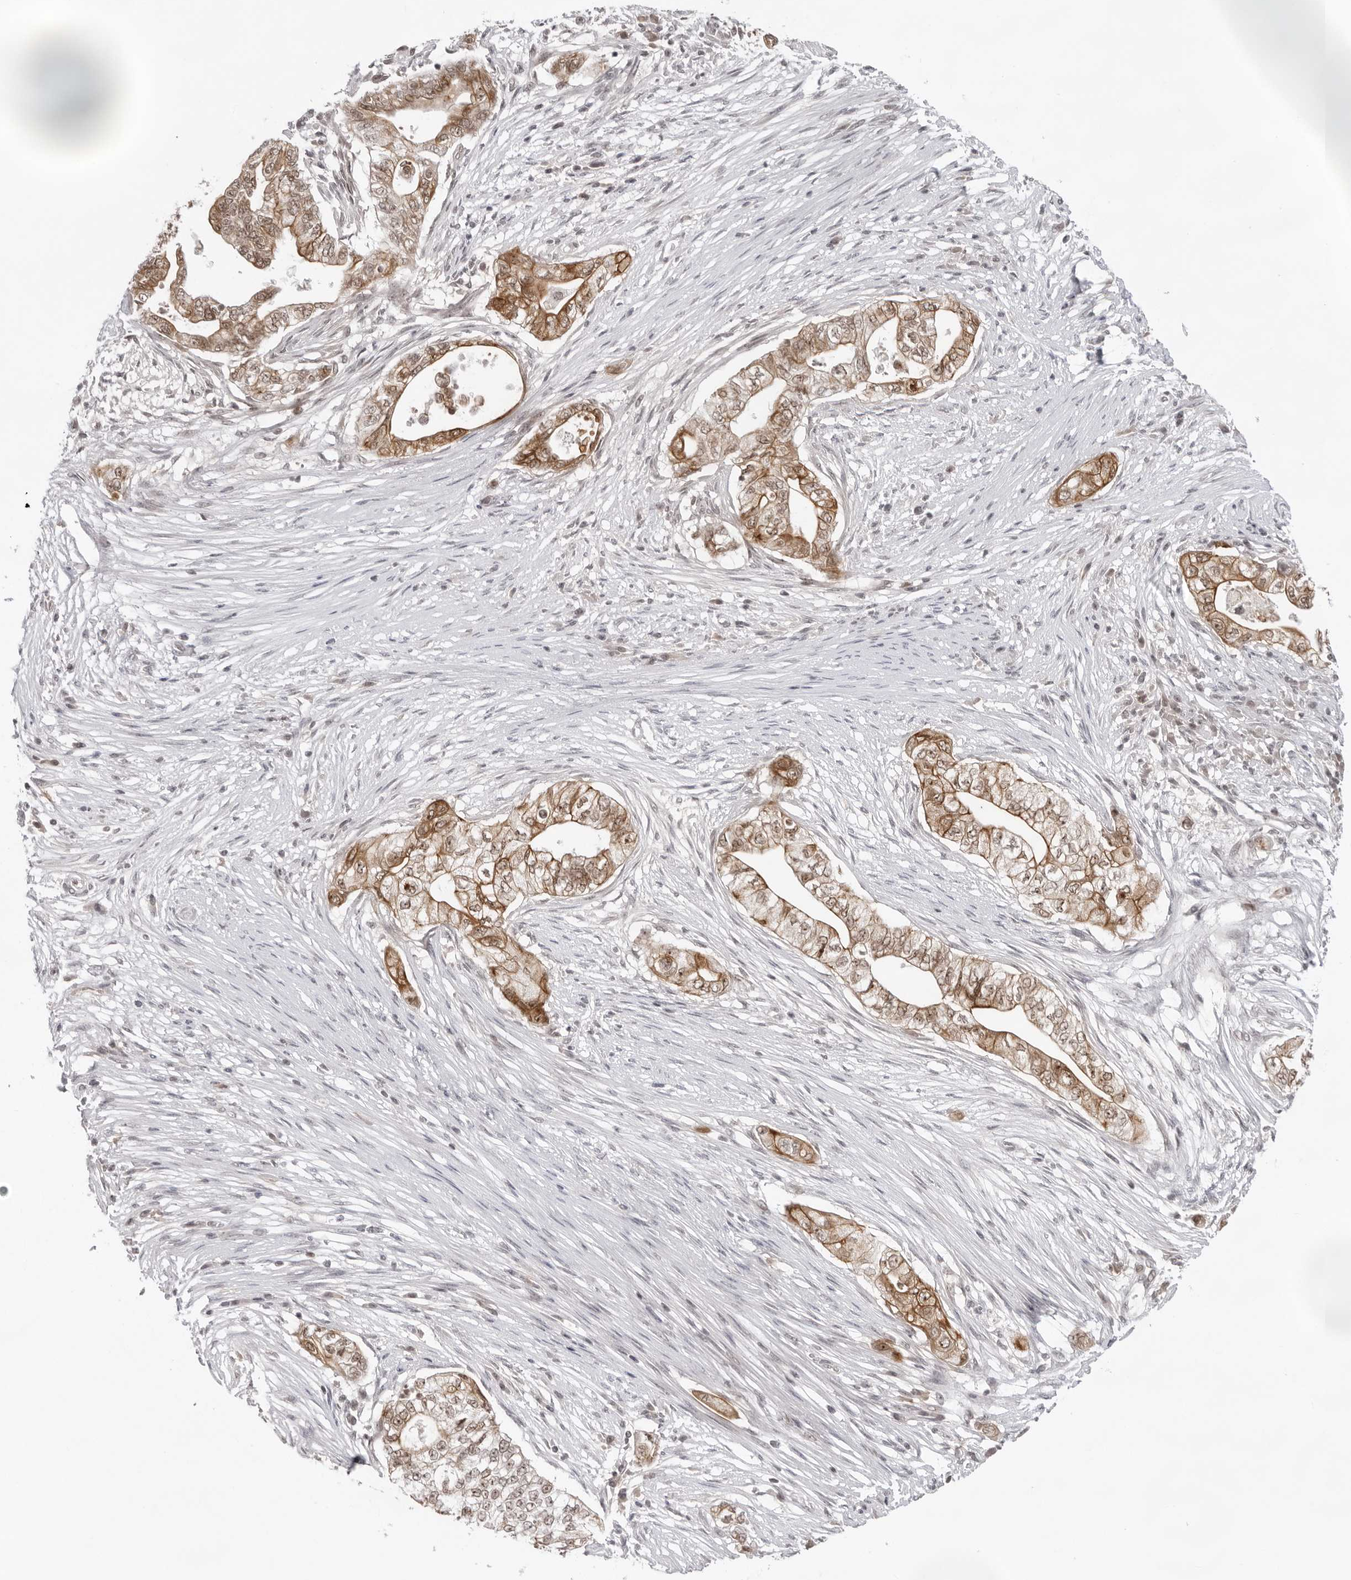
{"staining": {"intensity": "moderate", "quantity": ">75%", "location": "cytoplasmic/membranous,nuclear"}, "tissue": "pancreatic cancer", "cell_type": "Tumor cells", "image_type": "cancer", "snomed": [{"axis": "morphology", "description": "Adenocarcinoma, NOS"}, {"axis": "topography", "description": "Pancreas"}], "caption": "Moderate cytoplasmic/membranous and nuclear protein positivity is seen in about >75% of tumor cells in pancreatic adenocarcinoma.", "gene": "EXOSC10", "patient": {"sex": "male", "age": 72}}